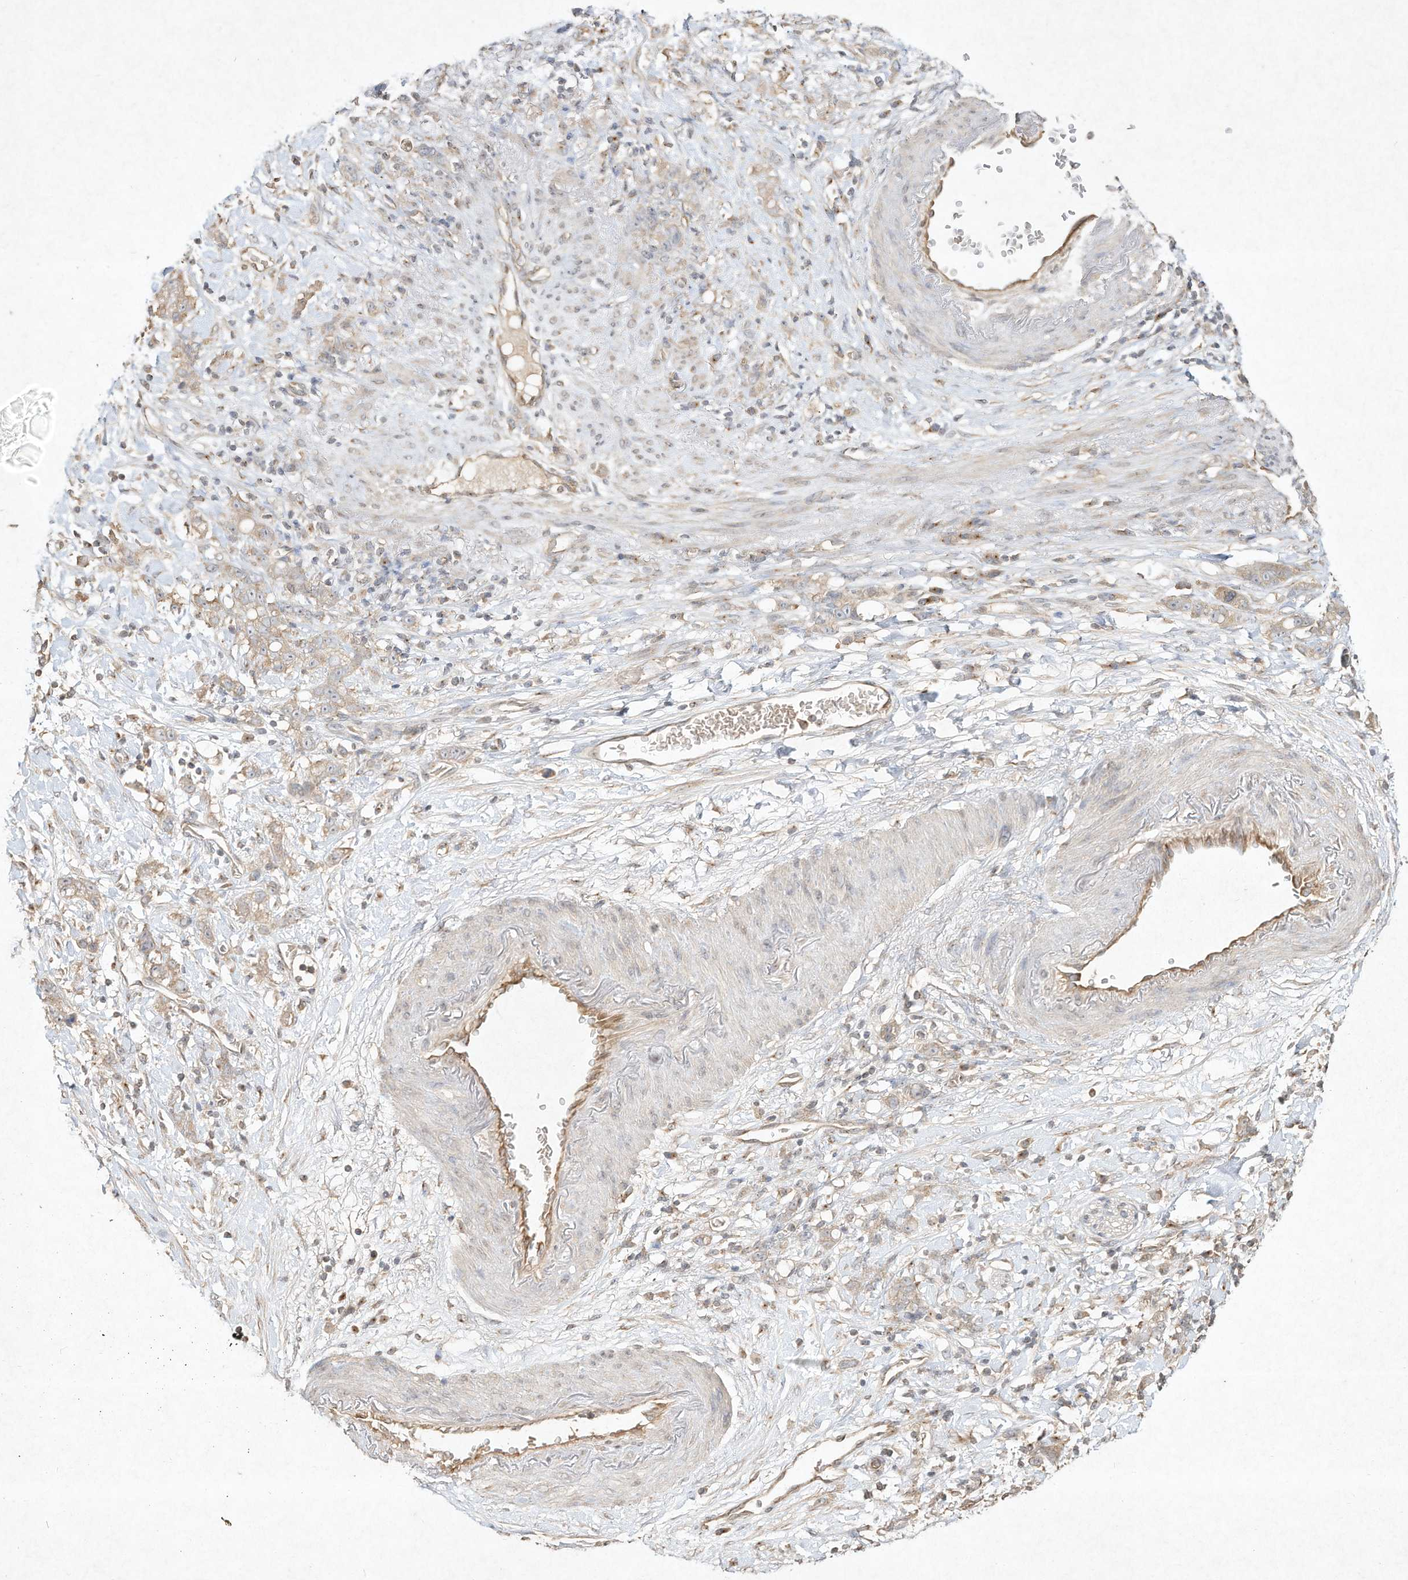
{"staining": {"intensity": "negative", "quantity": "none", "location": "none"}, "tissue": "stomach cancer", "cell_type": "Tumor cells", "image_type": "cancer", "snomed": [{"axis": "morphology", "description": "Adenocarcinoma, NOS"}, {"axis": "topography", "description": "Stomach, lower"}], "caption": "Tumor cells are negative for brown protein staining in stomach adenocarcinoma.", "gene": "DYNC1I2", "patient": {"sex": "male", "age": 88}}